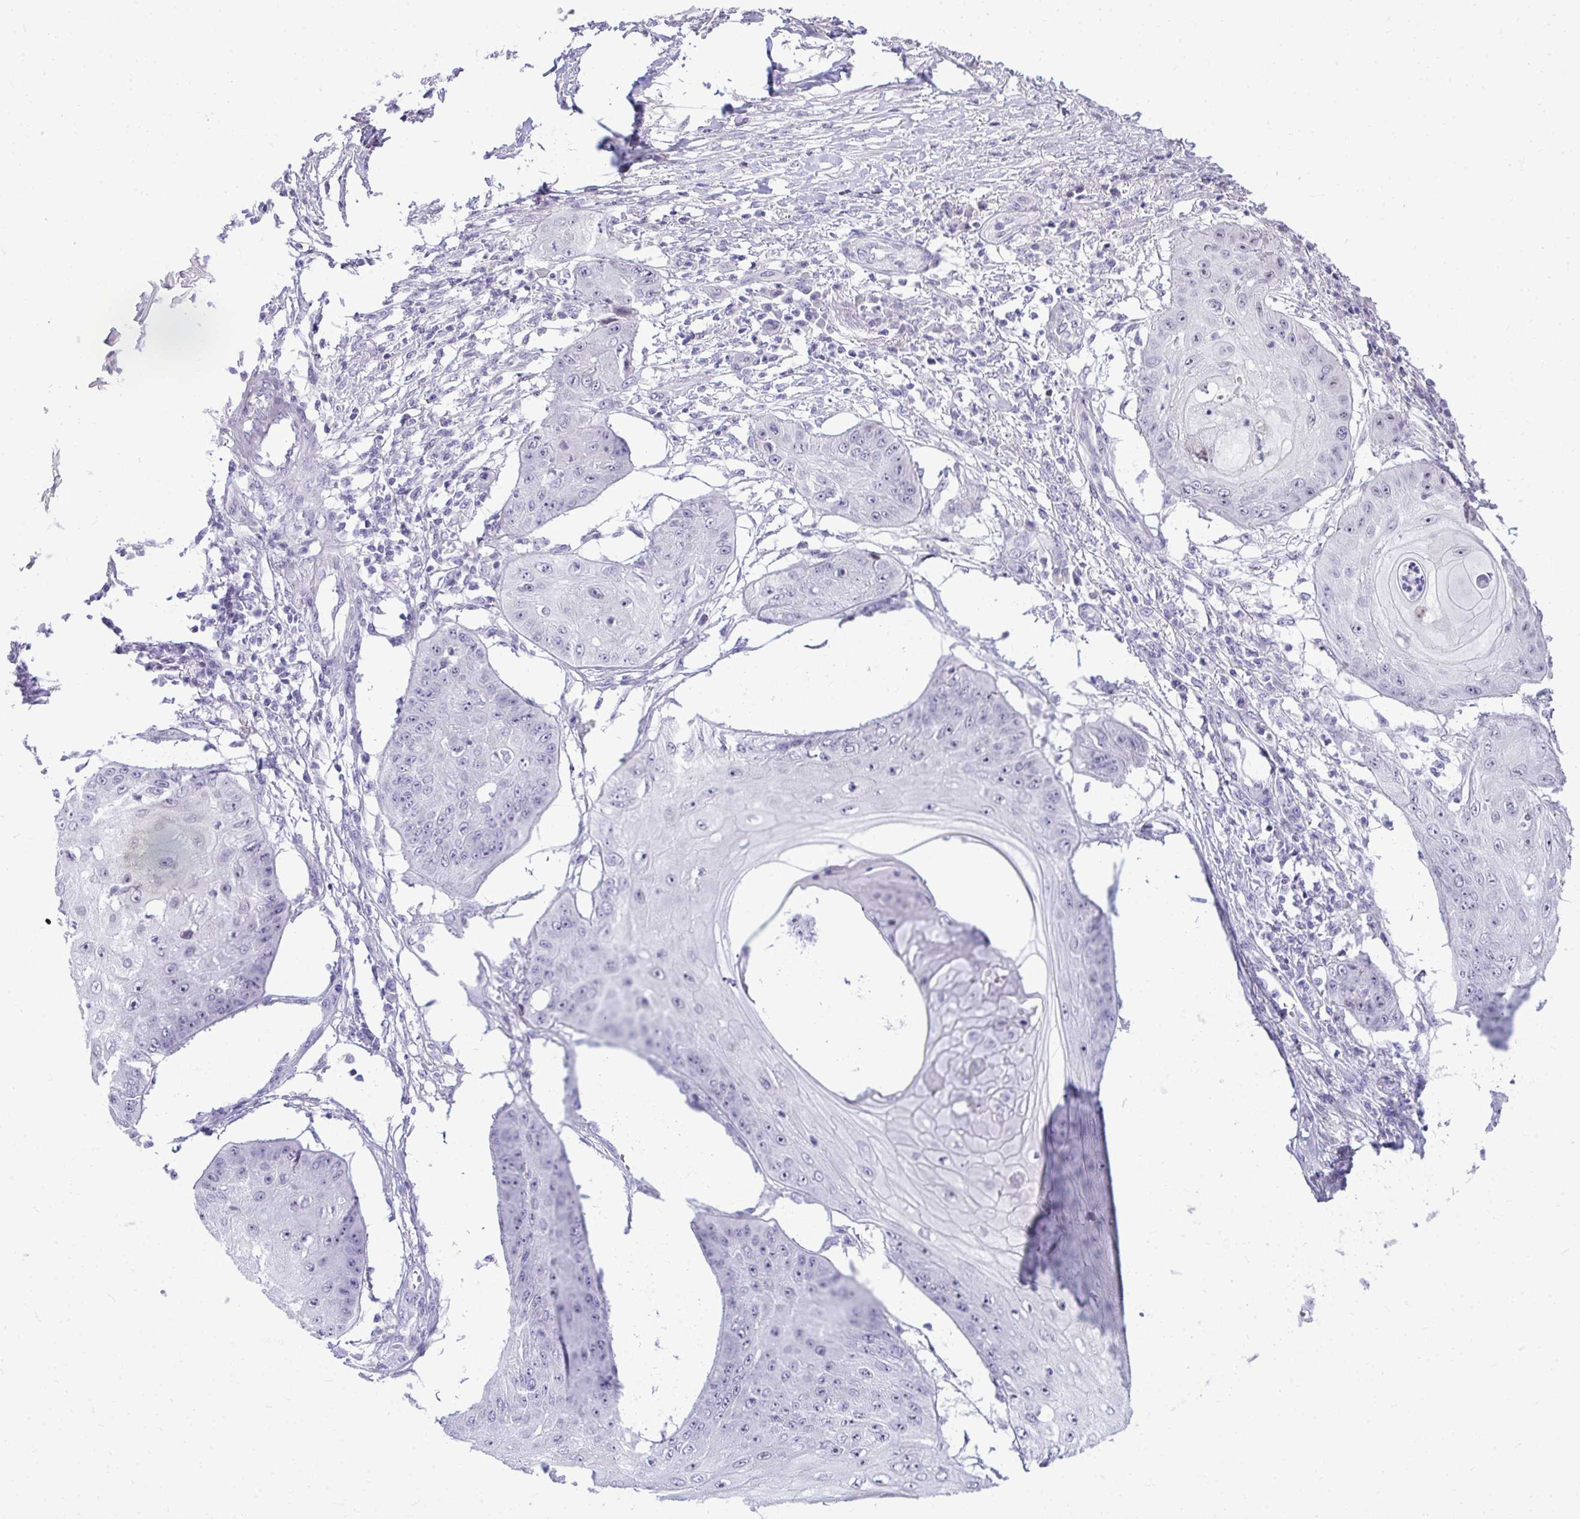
{"staining": {"intensity": "negative", "quantity": "none", "location": "none"}, "tissue": "skin cancer", "cell_type": "Tumor cells", "image_type": "cancer", "snomed": [{"axis": "morphology", "description": "Squamous cell carcinoma, NOS"}, {"axis": "topography", "description": "Skin"}], "caption": "Immunohistochemistry (IHC) image of human squamous cell carcinoma (skin) stained for a protein (brown), which exhibits no staining in tumor cells. (DAB IHC, high magnification).", "gene": "EID3", "patient": {"sex": "male", "age": 70}}